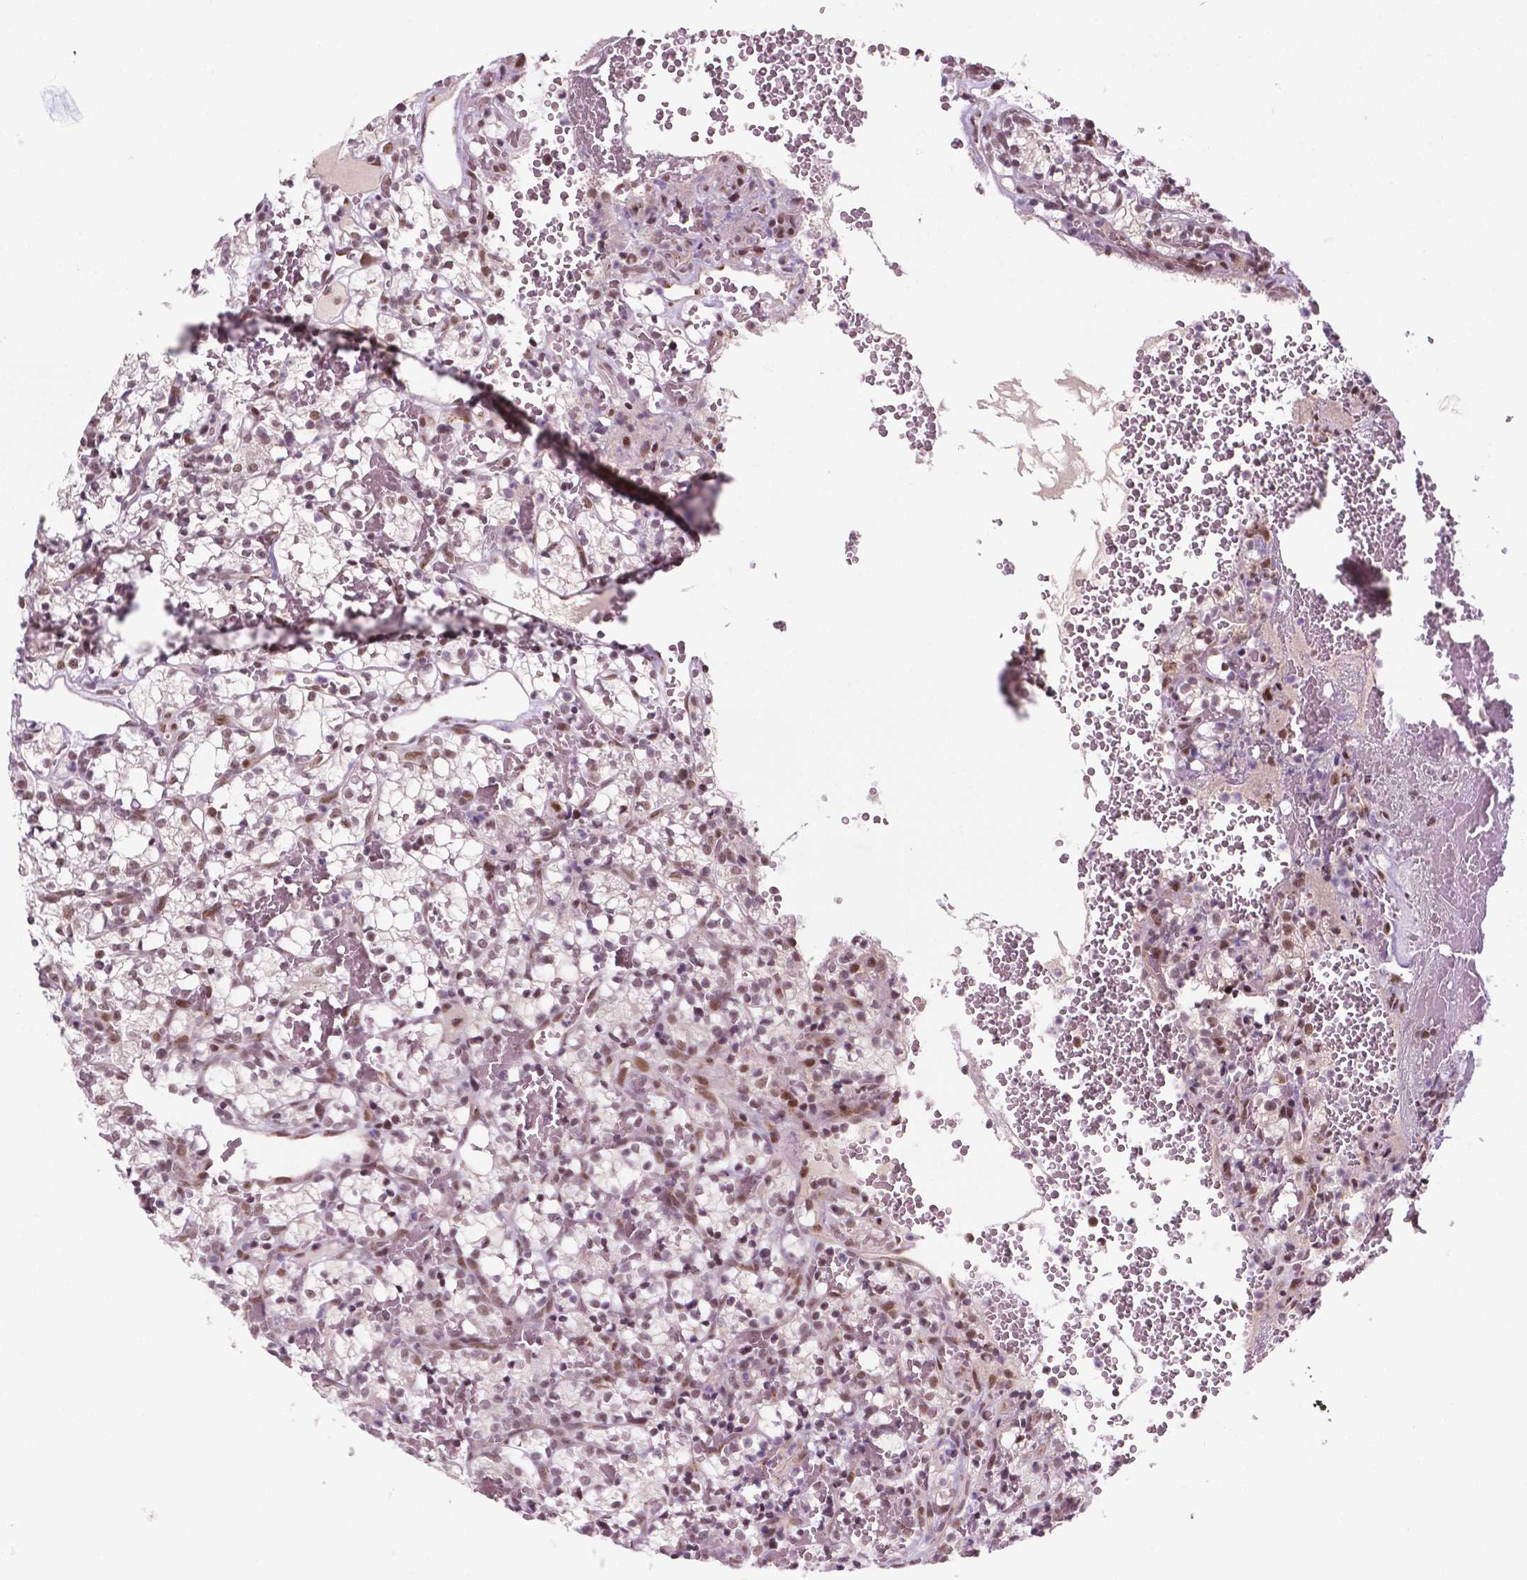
{"staining": {"intensity": "moderate", "quantity": "25%-75%", "location": "nuclear"}, "tissue": "renal cancer", "cell_type": "Tumor cells", "image_type": "cancer", "snomed": [{"axis": "morphology", "description": "Adenocarcinoma, NOS"}, {"axis": "topography", "description": "Kidney"}], "caption": "Immunohistochemistry (IHC) (DAB (3,3'-diaminobenzidine)) staining of human adenocarcinoma (renal) exhibits moderate nuclear protein positivity in about 25%-75% of tumor cells.", "gene": "PER2", "patient": {"sex": "female", "age": 69}}